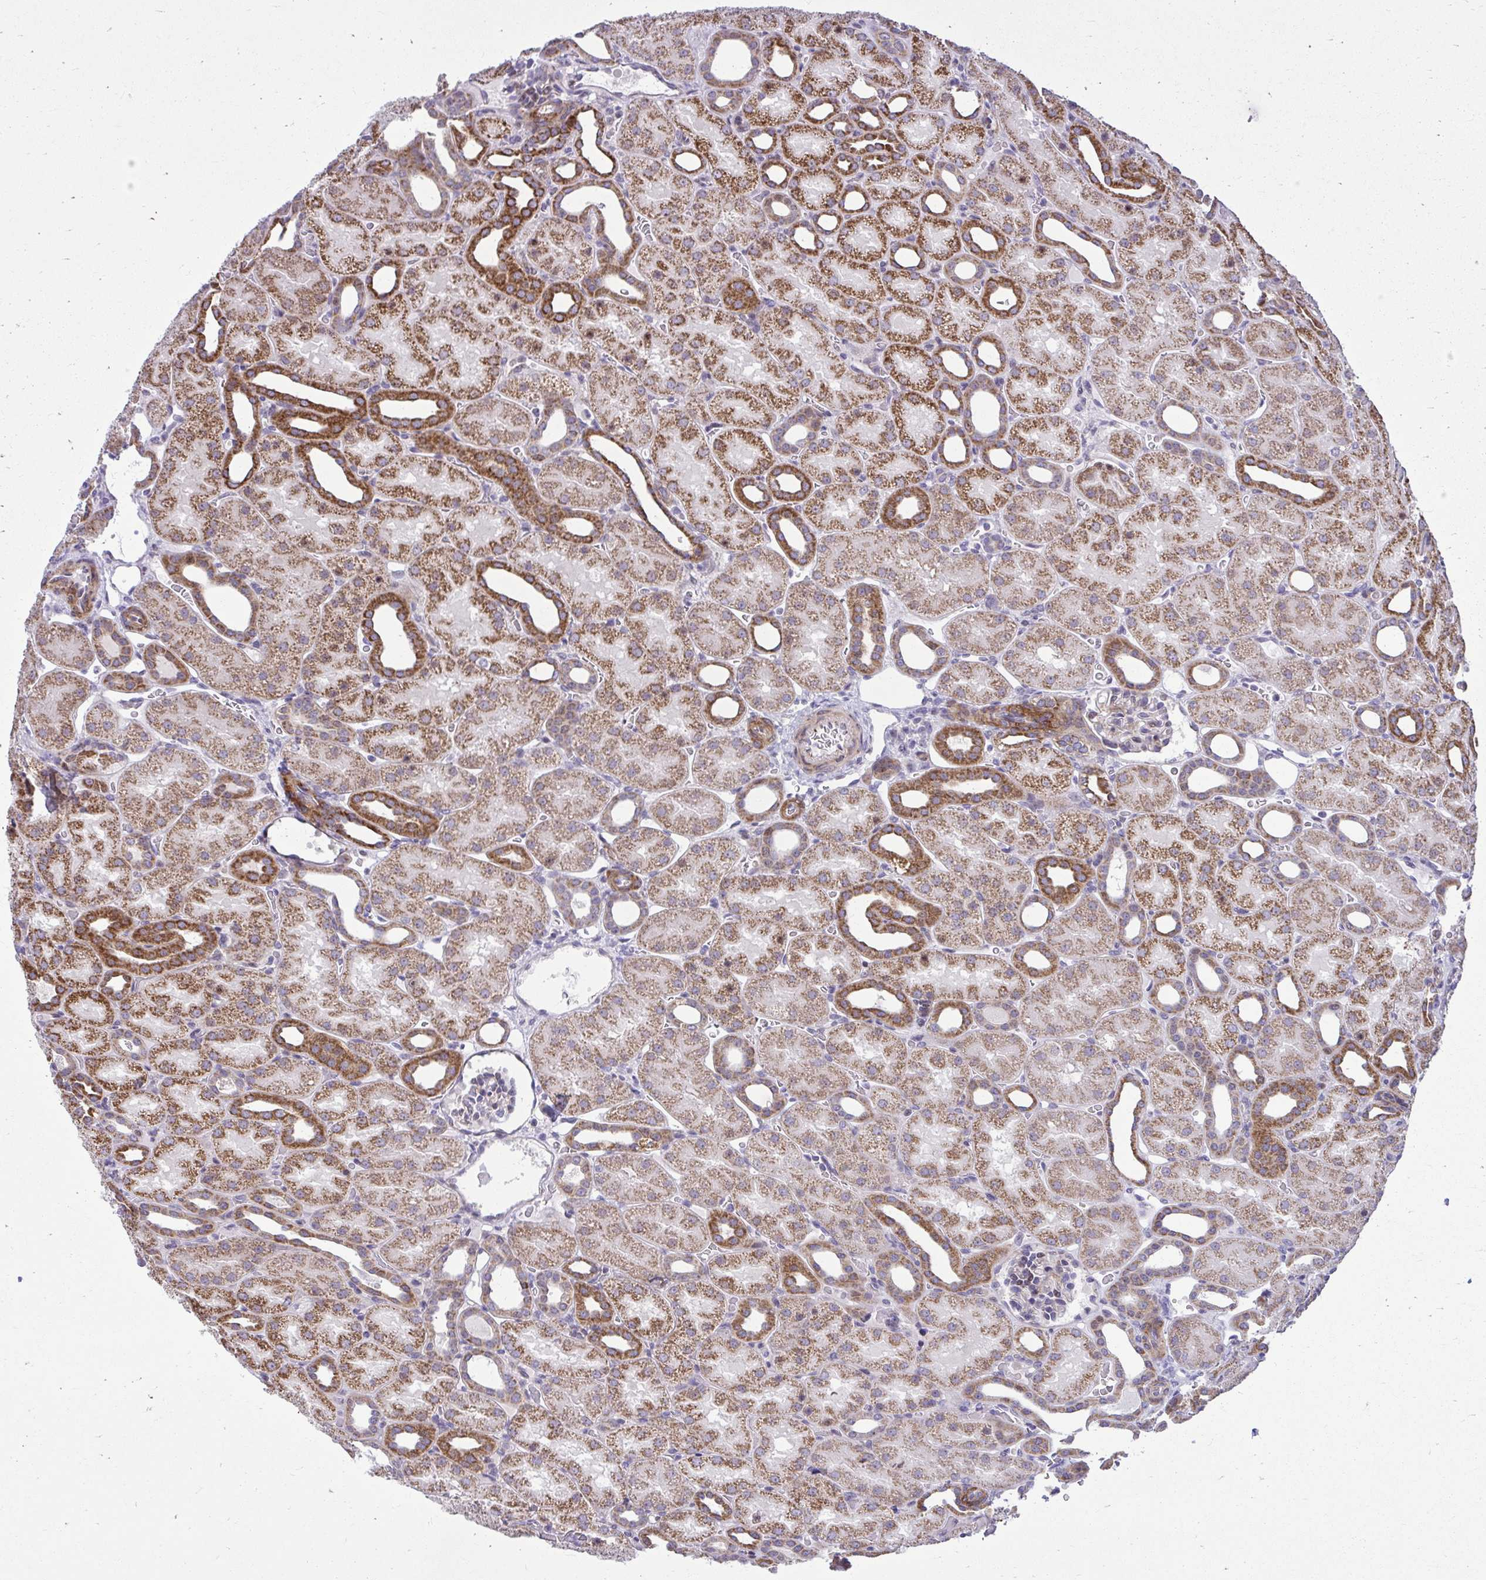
{"staining": {"intensity": "moderate", "quantity": "<25%", "location": "cytoplasmic/membranous"}, "tissue": "kidney", "cell_type": "Cells in glomeruli", "image_type": "normal", "snomed": [{"axis": "morphology", "description": "Normal tissue, NOS"}, {"axis": "topography", "description": "Kidney"}], "caption": "The micrograph displays immunohistochemical staining of normal kidney. There is moderate cytoplasmic/membranous positivity is appreciated in about <25% of cells in glomeruli.", "gene": "GPRIN3", "patient": {"sex": "male", "age": 2}}